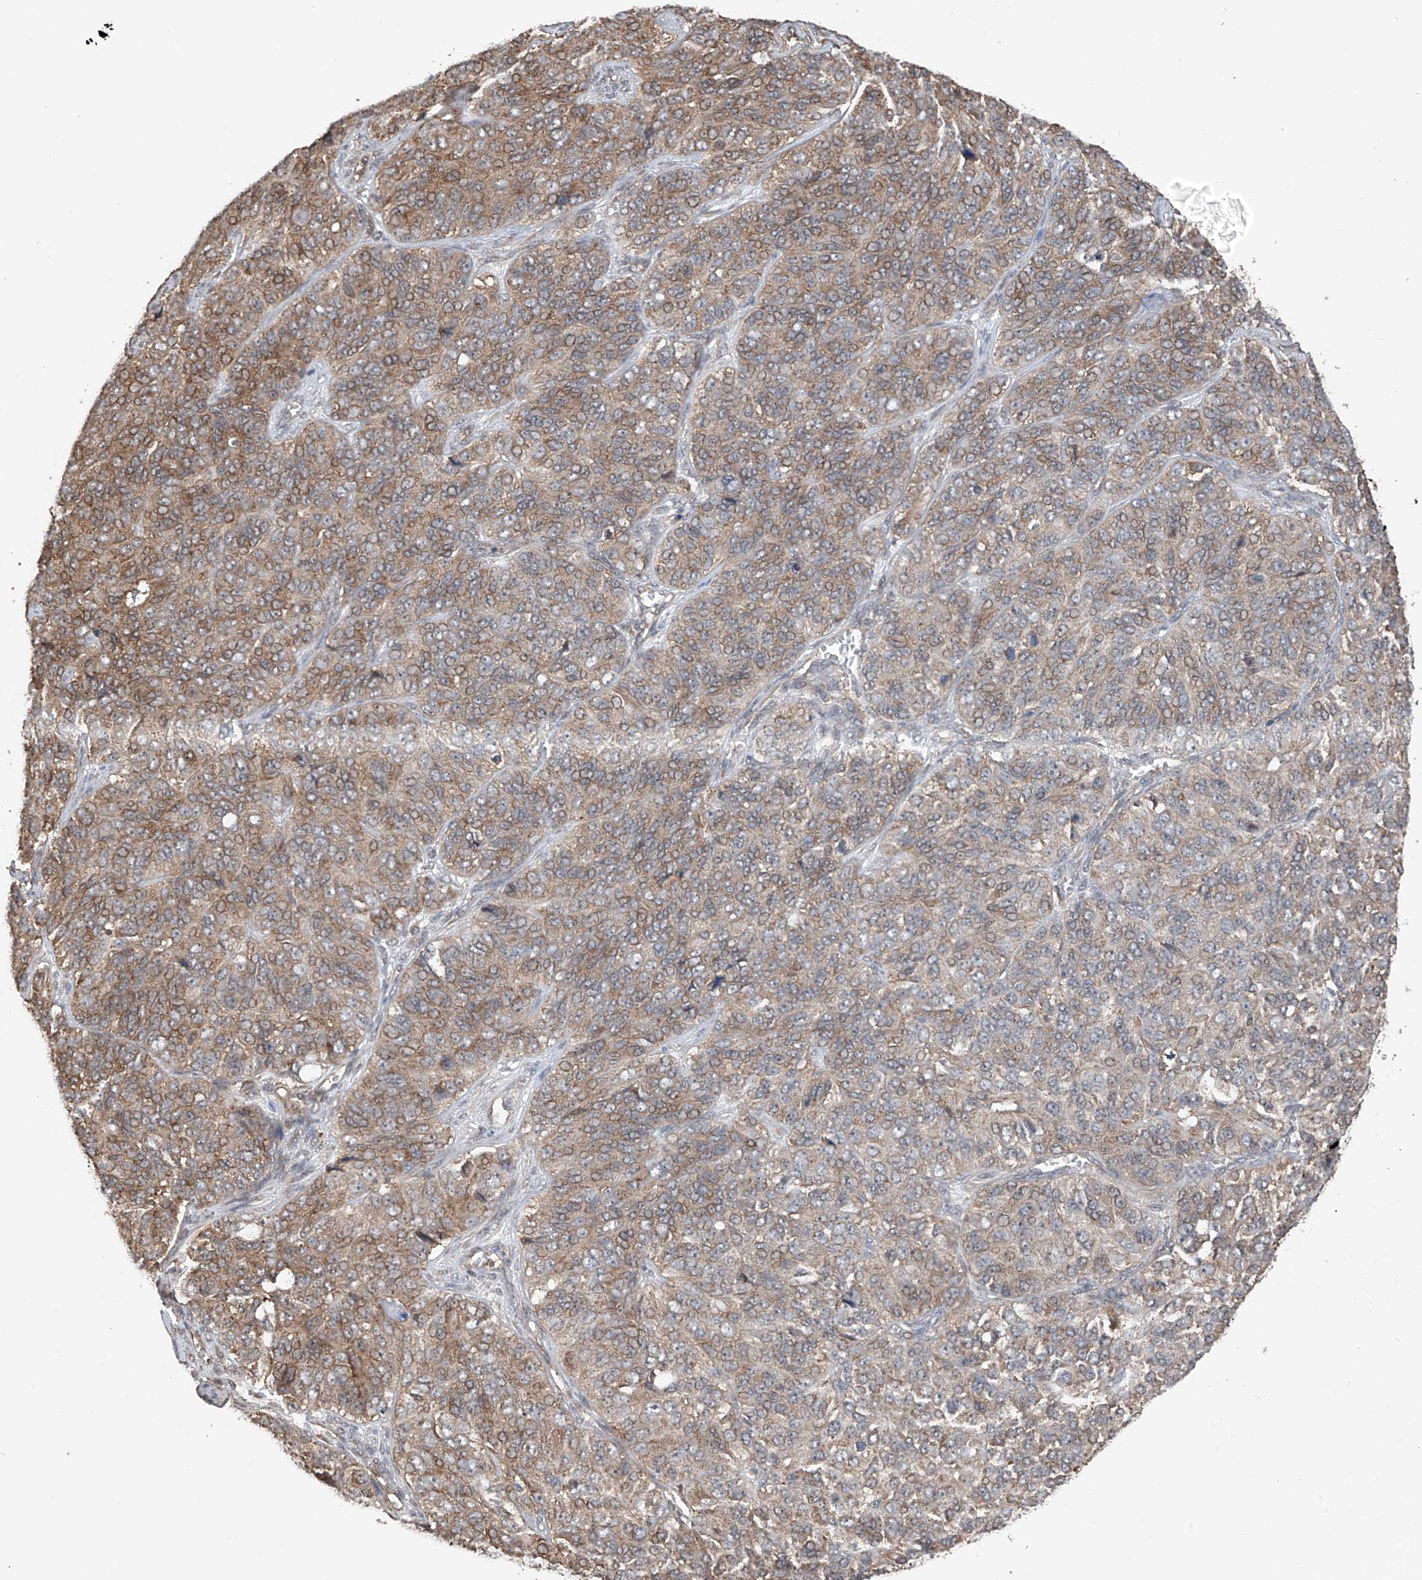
{"staining": {"intensity": "weak", "quantity": ">75%", "location": "cytoplasmic/membranous"}, "tissue": "ovarian cancer", "cell_type": "Tumor cells", "image_type": "cancer", "snomed": [{"axis": "morphology", "description": "Carcinoma, endometroid"}, {"axis": "topography", "description": "Ovary"}], "caption": "This image shows endometroid carcinoma (ovarian) stained with immunohistochemistry (IHC) to label a protein in brown. The cytoplasmic/membranous of tumor cells show weak positivity for the protein. Nuclei are counter-stained blue.", "gene": "ZNF189", "patient": {"sex": "female", "age": 51}}